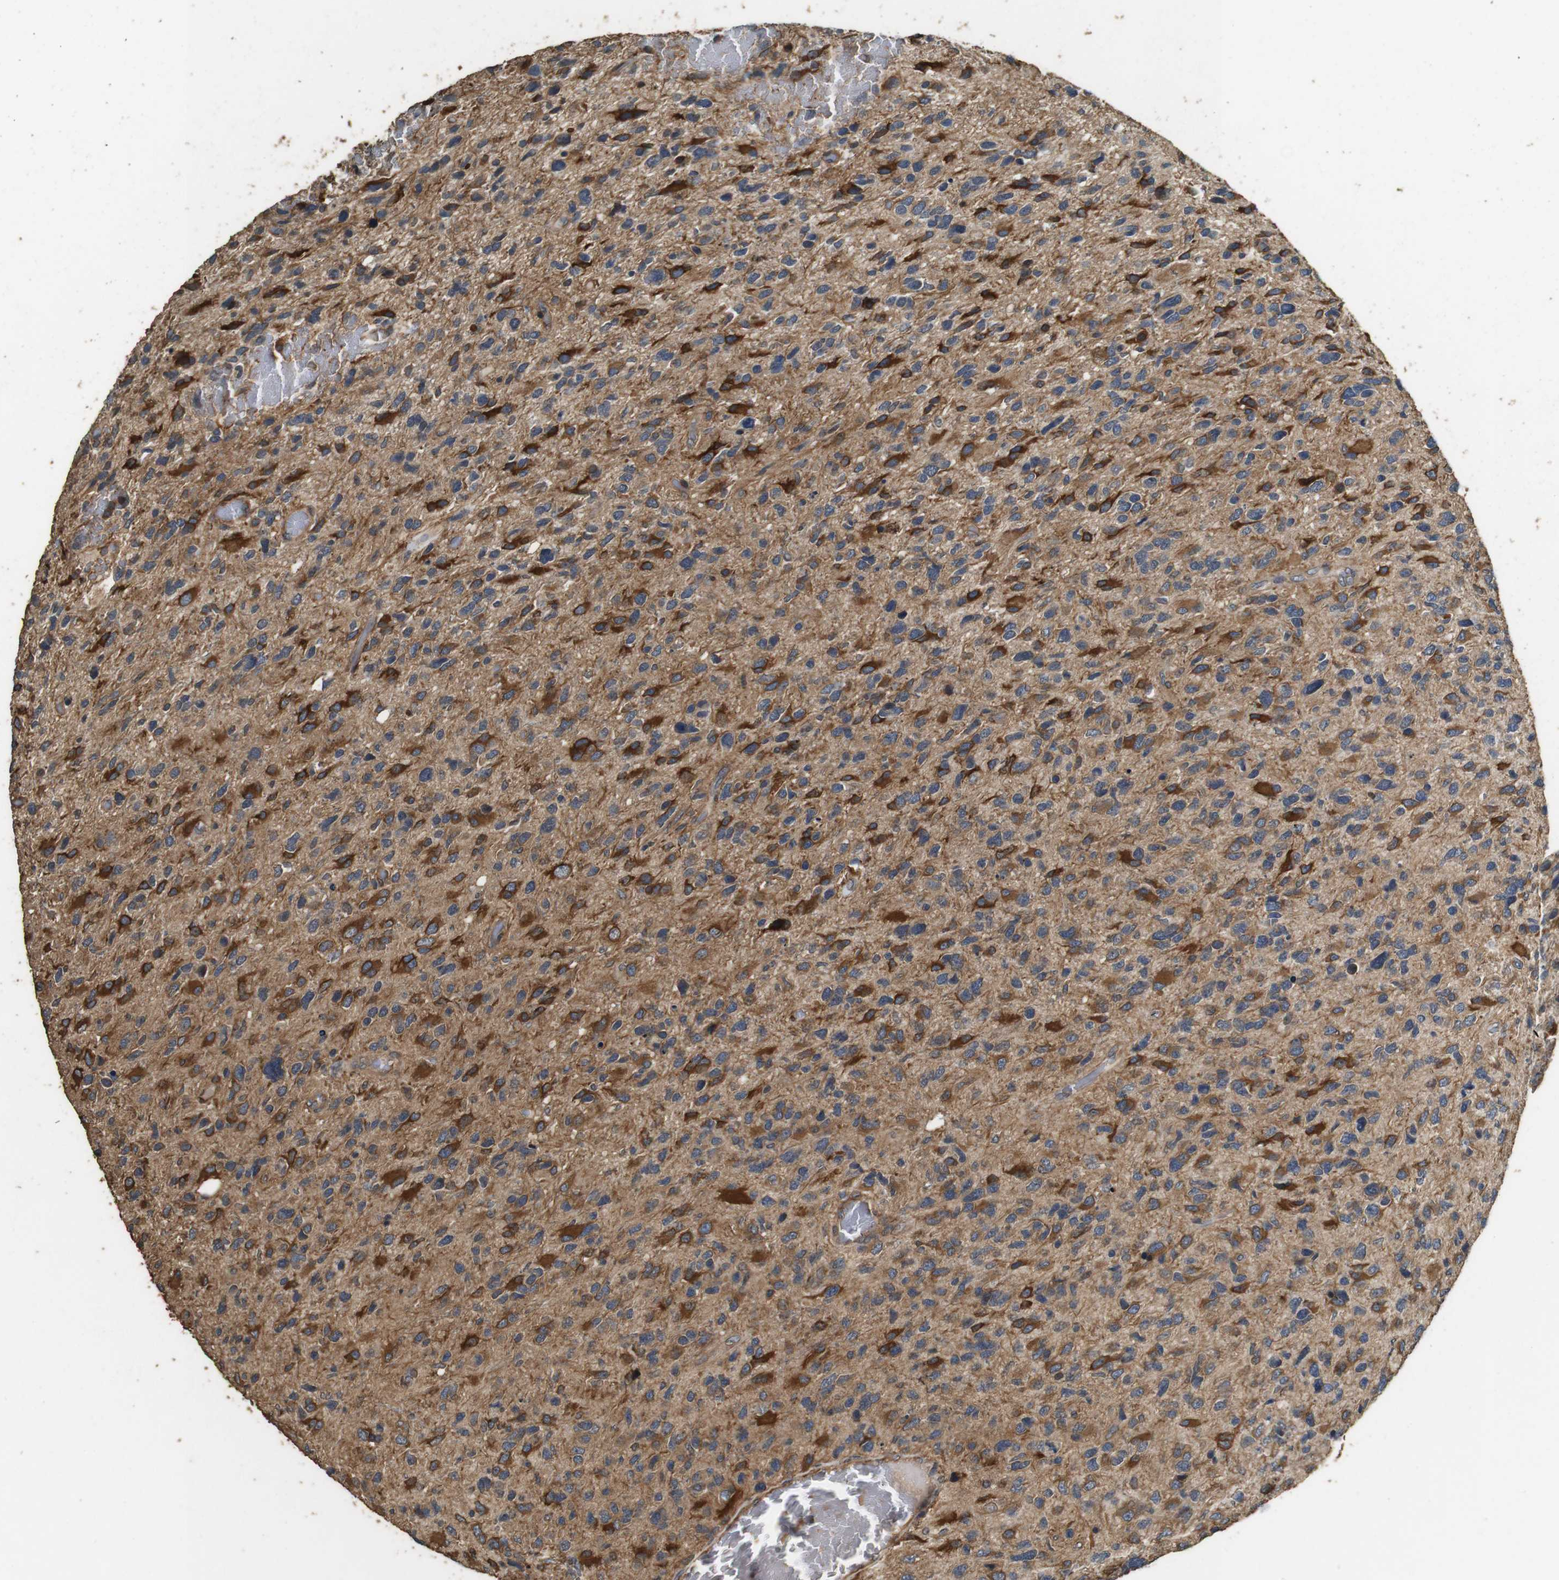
{"staining": {"intensity": "moderate", "quantity": ">75%", "location": "cytoplasmic/membranous"}, "tissue": "glioma", "cell_type": "Tumor cells", "image_type": "cancer", "snomed": [{"axis": "morphology", "description": "Glioma, malignant, High grade"}, {"axis": "topography", "description": "Brain"}], "caption": "DAB (3,3'-diaminobenzidine) immunohistochemical staining of human glioma displays moderate cytoplasmic/membranous protein expression in approximately >75% of tumor cells.", "gene": "CNPY4", "patient": {"sex": "female", "age": 58}}